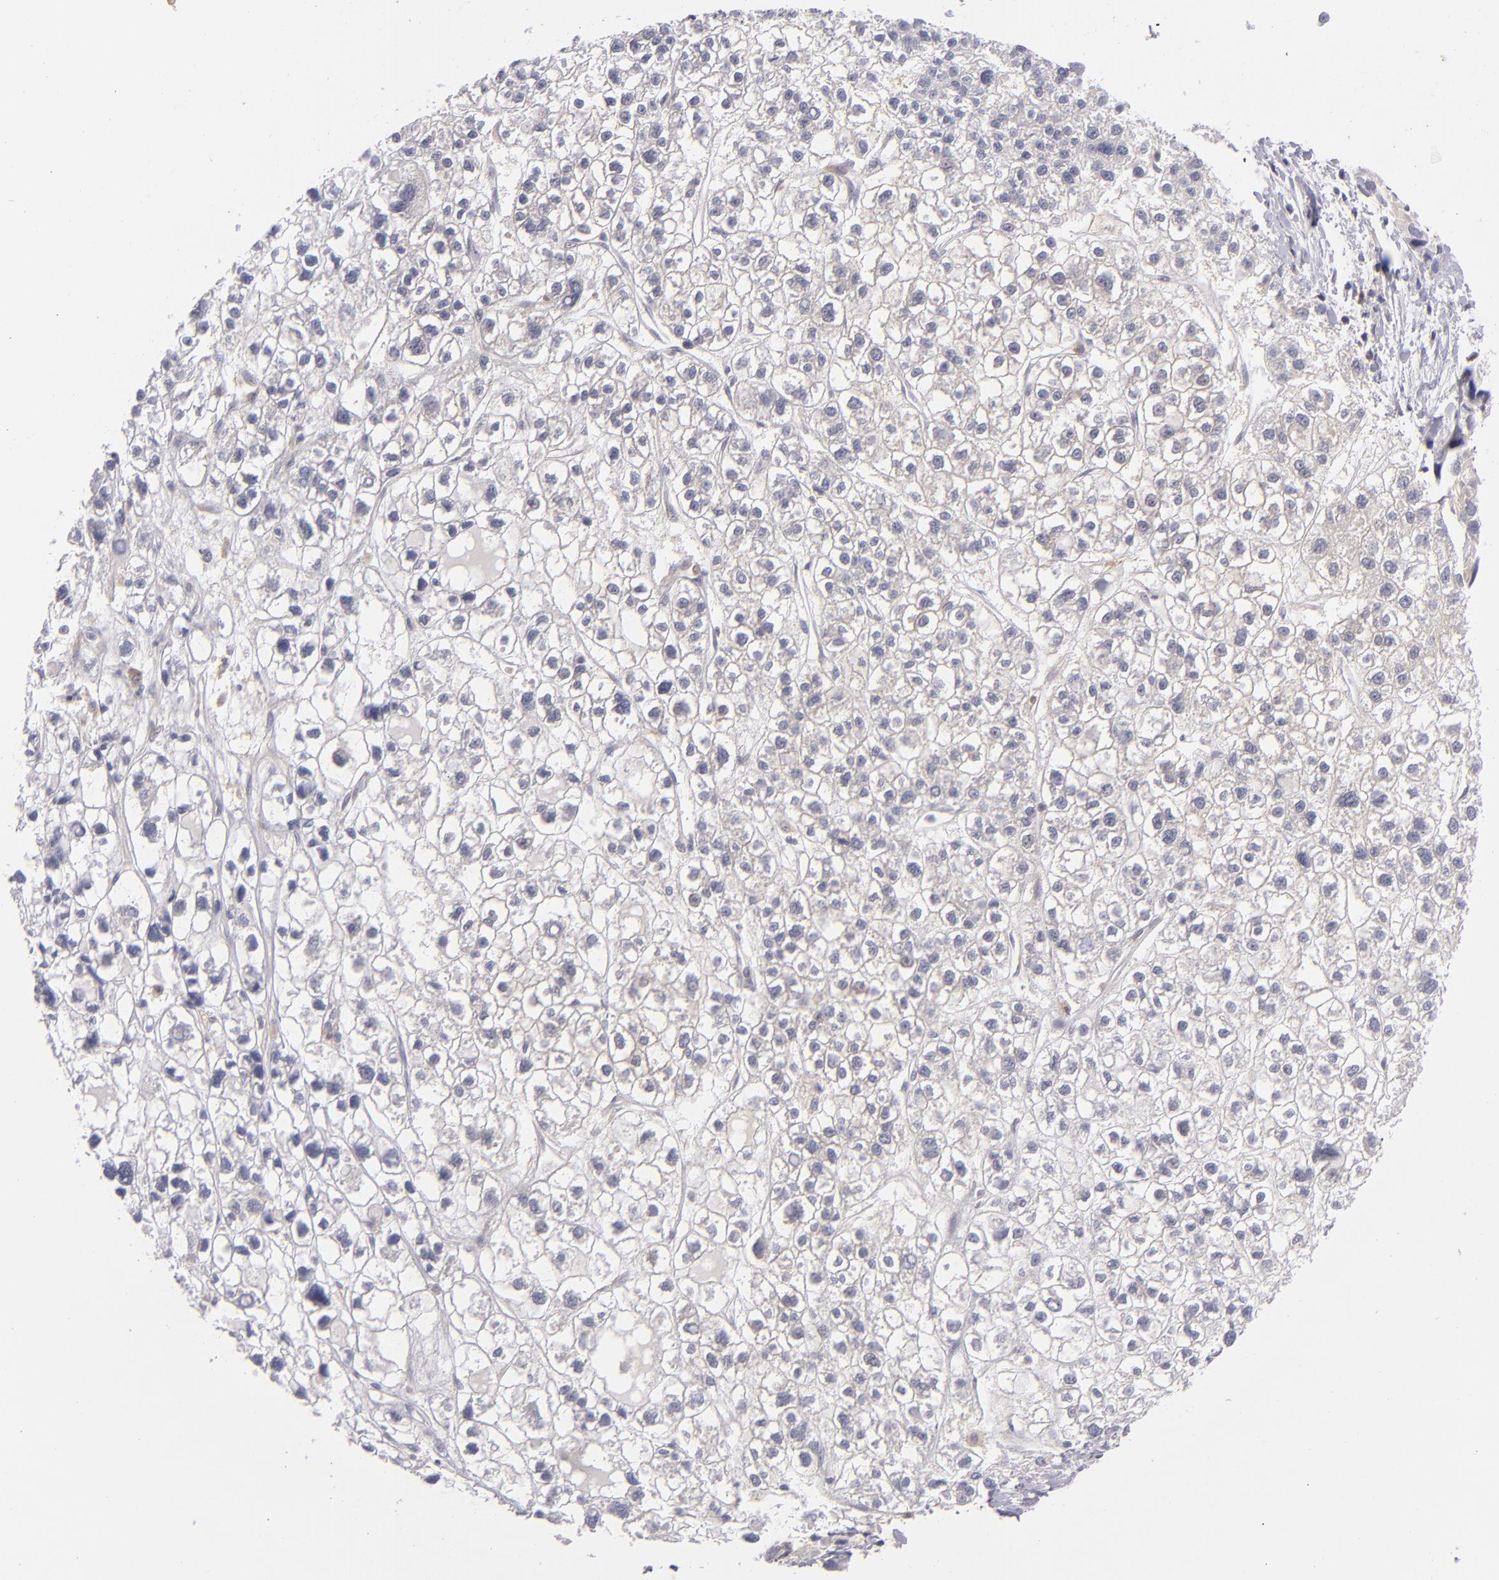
{"staining": {"intensity": "negative", "quantity": "none", "location": "none"}, "tissue": "liver cancer", "cell_type": "Tumor cells", "image_type": "cancer", "snomed": [{"axis": "morphology", "description": "Carcinoma, Hepatocellular, NOS"}, {"axis": "topography", "description": "Liver"}], "caption": "An image of liver cancer stained for a protein demonstrates no brown staining in tumor cells.", "gene": "MMP10", "patient": {"sex": "female", "age": 85}}